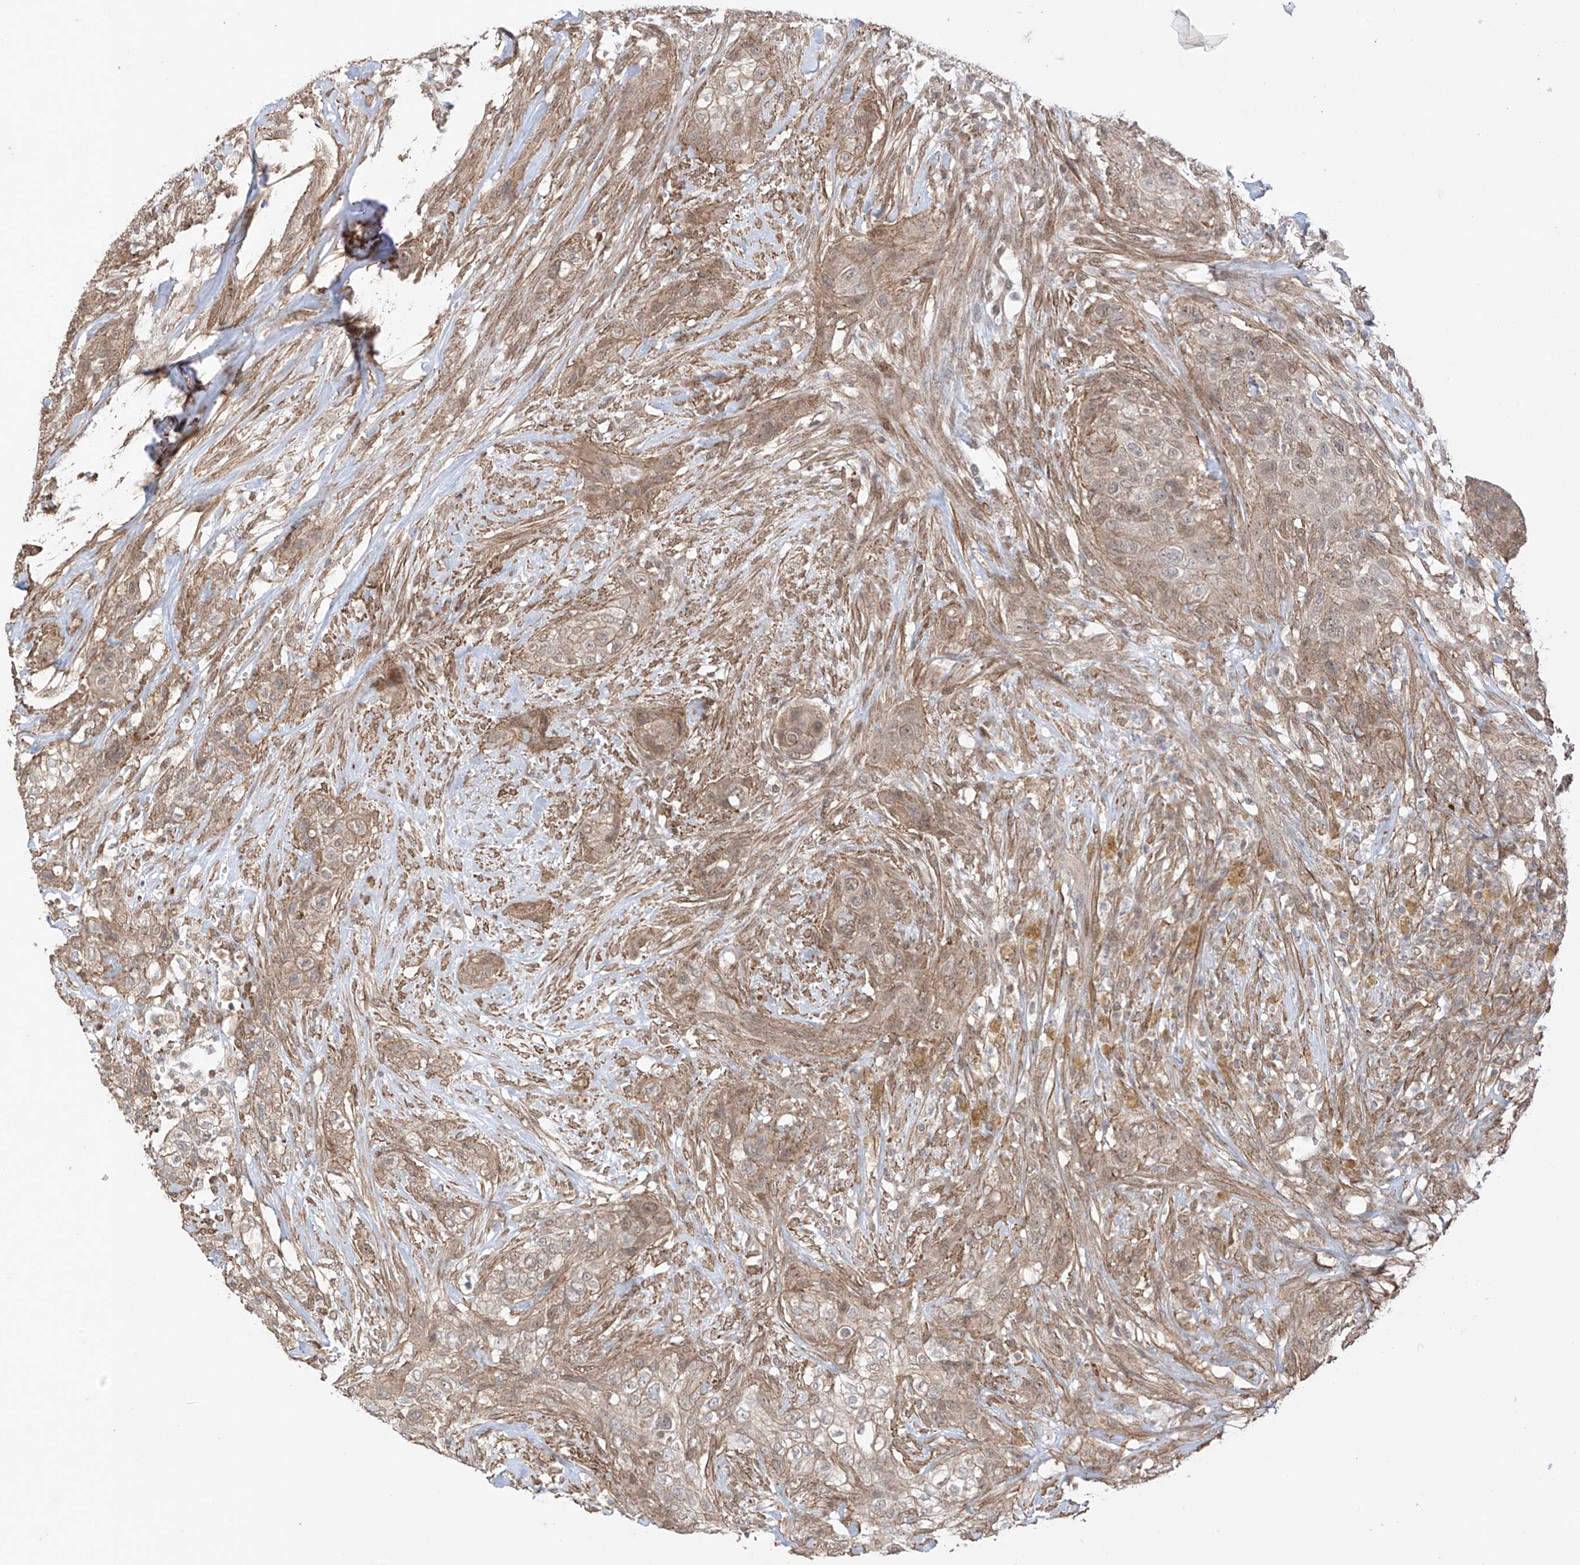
{"staining": {"intensity": "weak", "quantity": ">75%", "location": "cytoplasmic/membranous"}, "tissue": "urothelial cancer", "cell_type": "Tumor cells", "image_type": "cancer", "snomed": [{"axis": "morphology", "description": "Urothelial carcinoma, High grade"}, {"axis": "topography", "description": "Urinary bladder"}], "caption": "Immunohistochemistry (IHC) micrograph of human urothelial carcinoma (high-grade) stained for a protein (brown), which exhibits low levels of weak cytoplasmic/membranous expression in approximately >75% of tumor cells.", "gene": "ABCD1", "patient": {"sex": "male", "age": 35}}